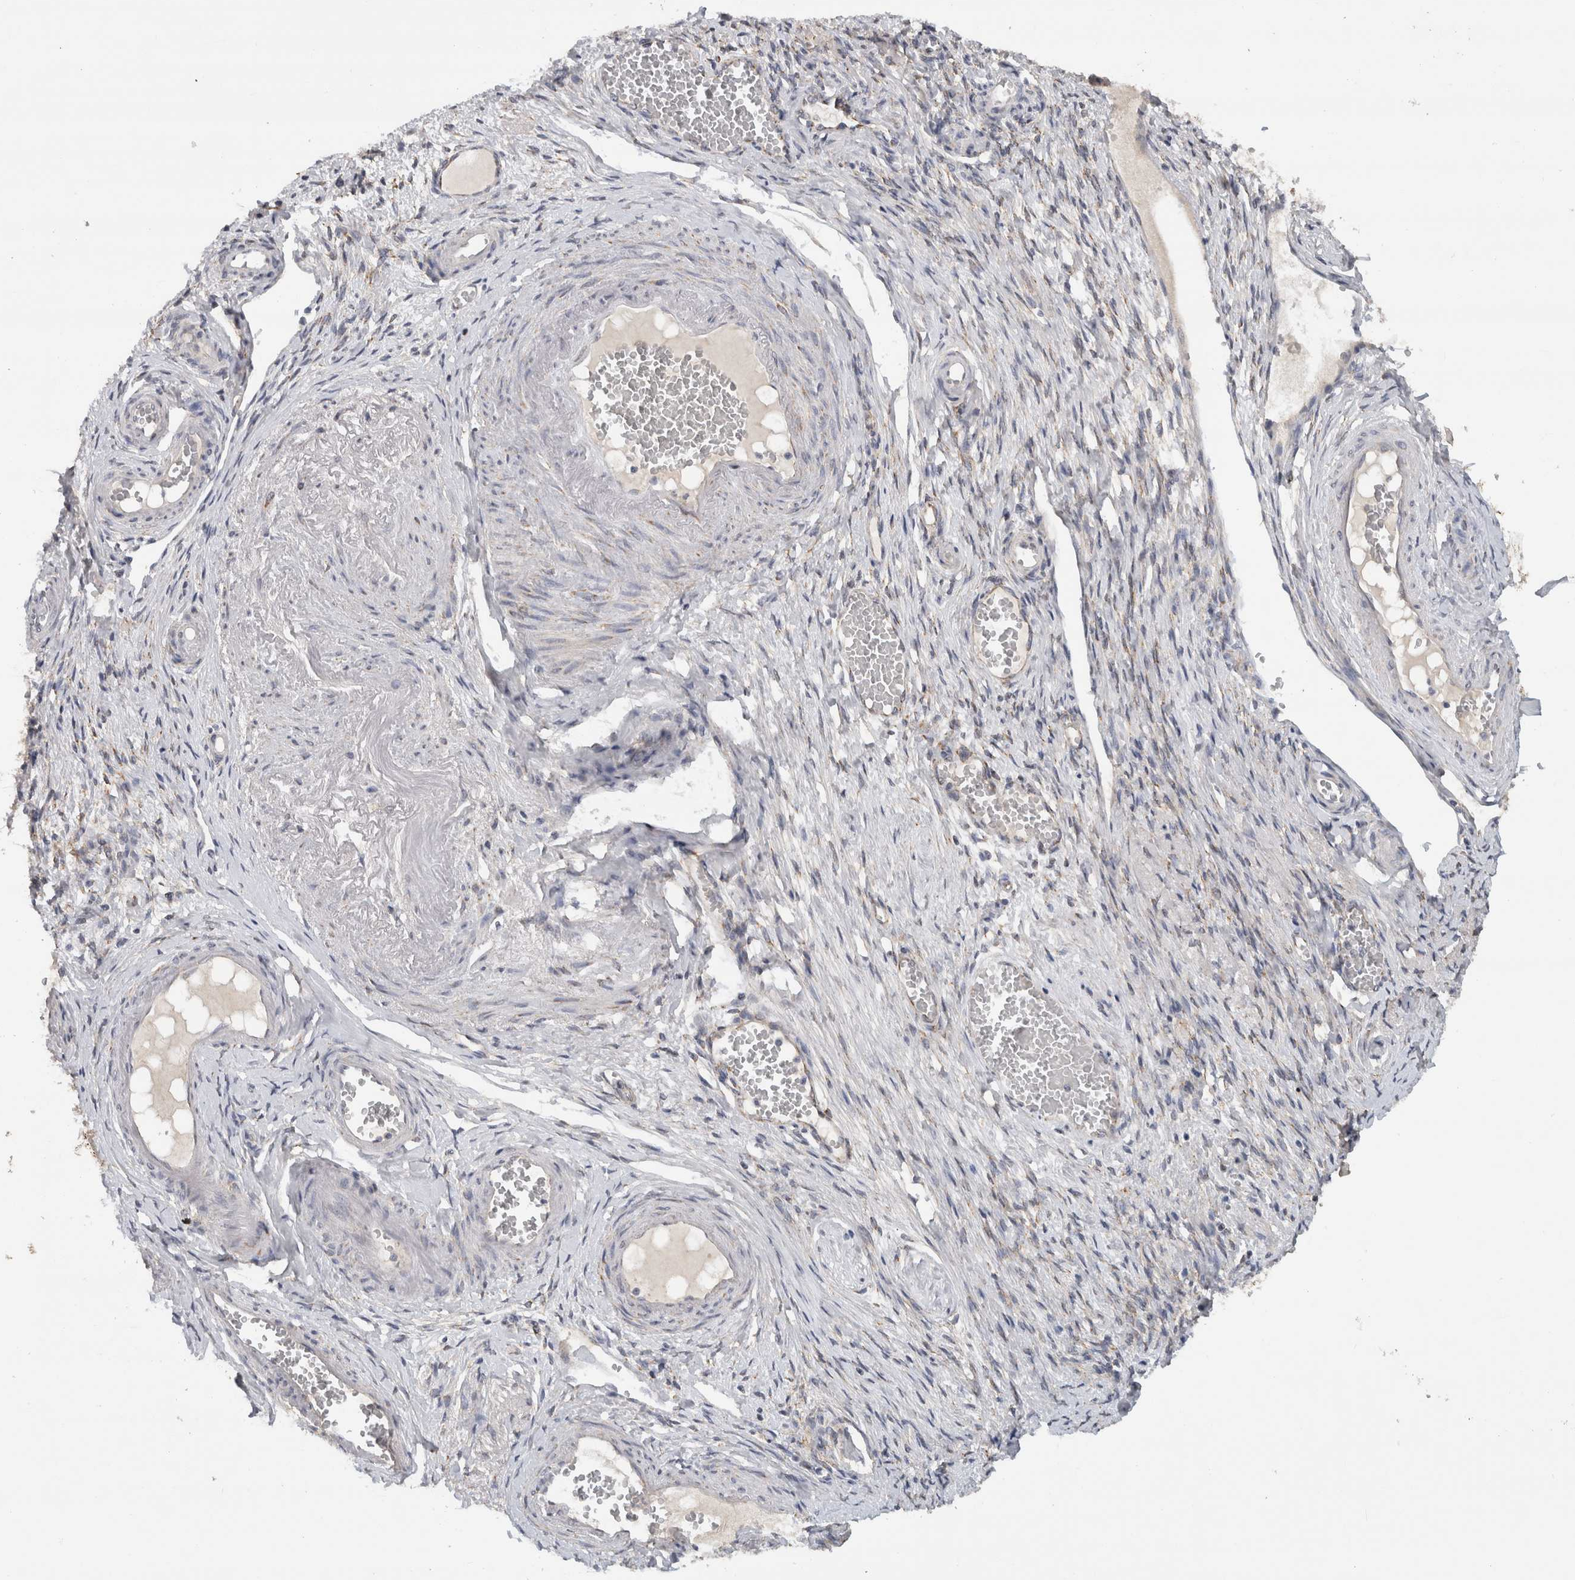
{"staining": {"intensity": "negative", "quantity": "none", "location": "none"}, "tissue": "adipose tissue", "cell_type": "Adipocytes", "image_type": "normal", "snomed": [{"axis": "morphology", "description": "Normal tissue, NOS"}, {"axis": "topography", "description": "Vascular tissue"}, {"axis": "topography", "description": "Fallopian tube"}, {"axis": "topography", "description": "Ovary"}], "caption": "Immunohistochemistry (IHC) histopathology image of normal adipose tissue stained for a protein (brown), which exhibits no staining in adipocytes.", "gene": "DYRK2", "patient": {"sex": "female", "age": 67}}